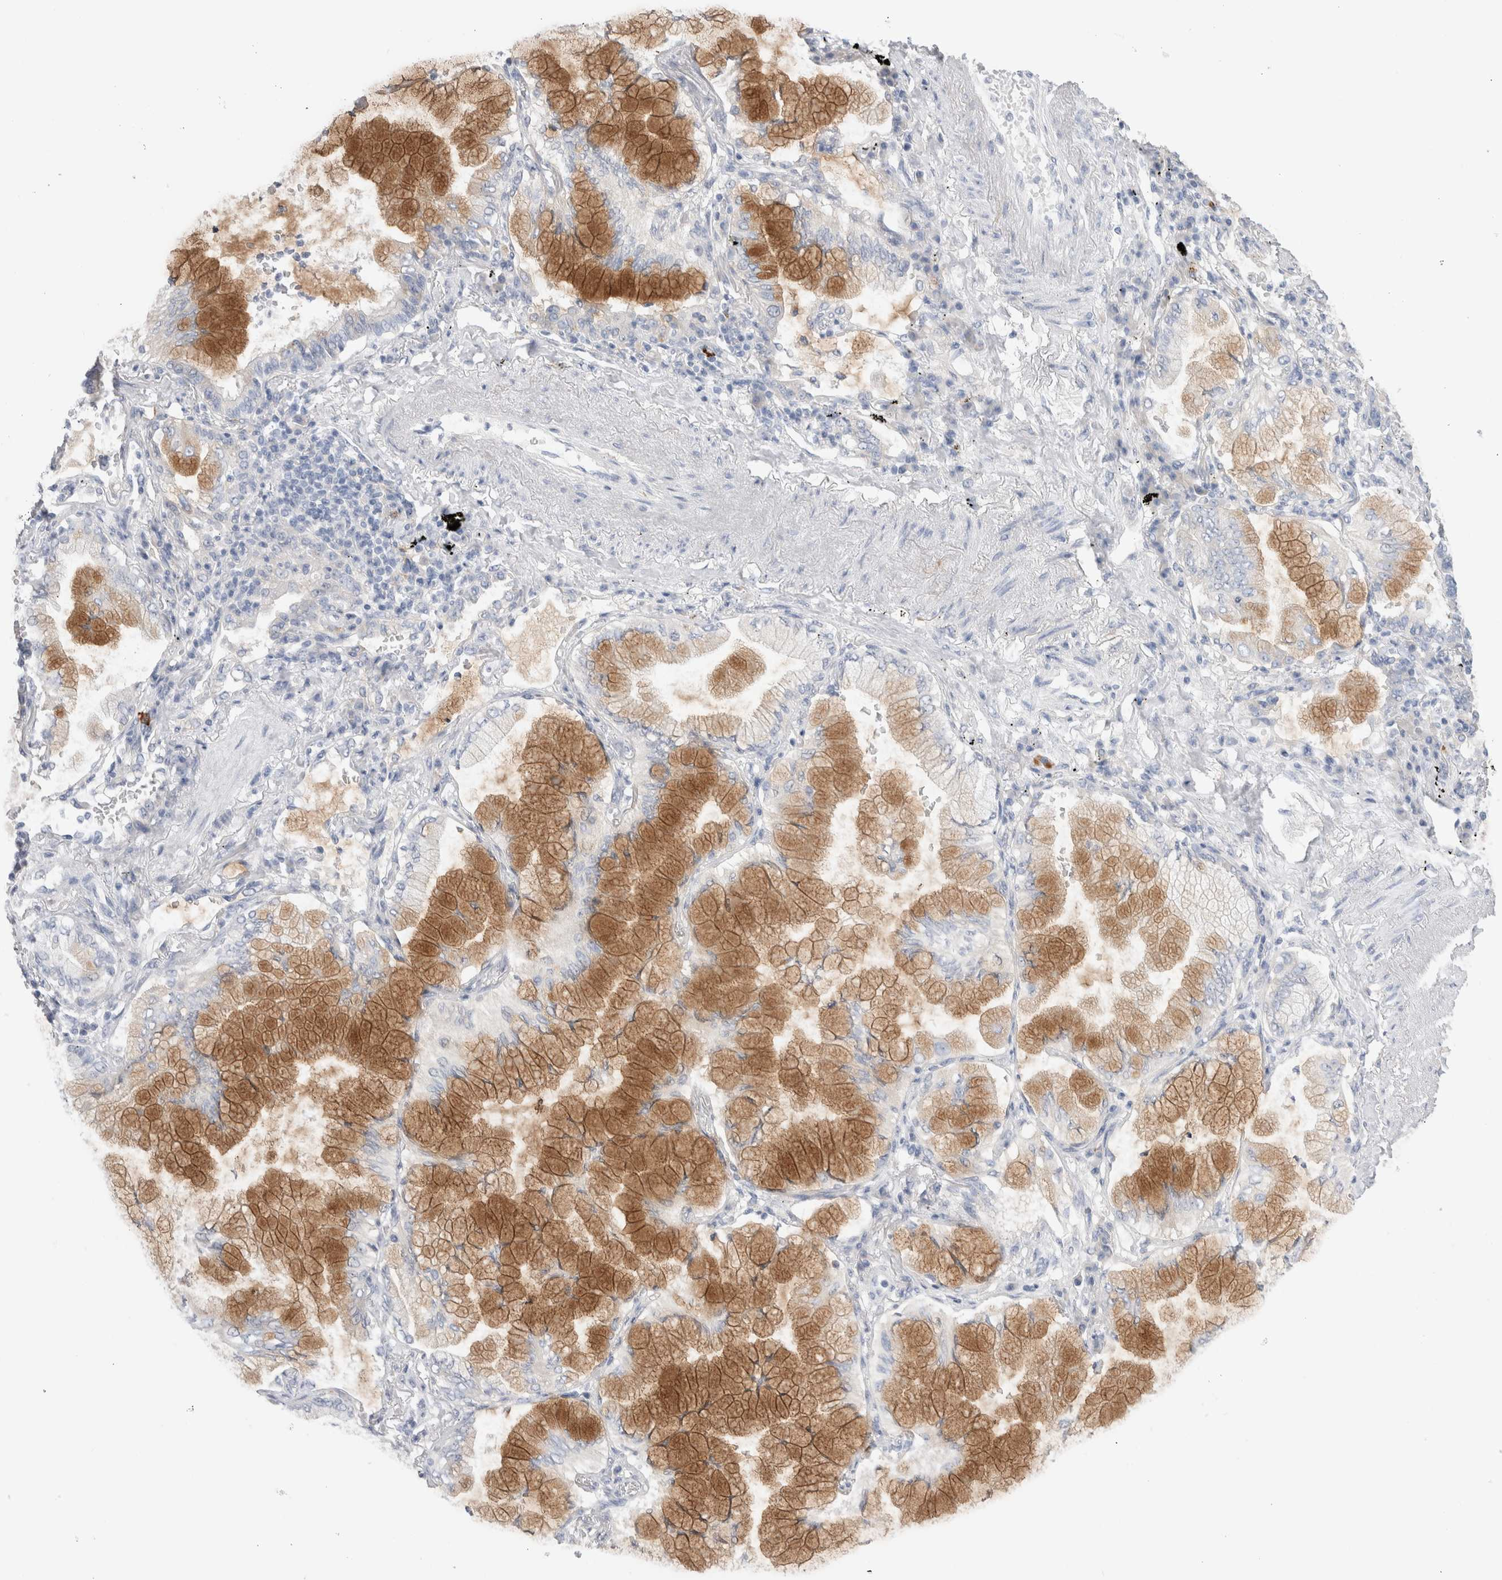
{"staining": {"intensity": "moderate", "quantity": "25%-75%", "location": "cytoplasmic/membranous"}, "tissue": "lung cancer", "cell_type": "Tumor cells", "image_type": "cancer", "snomed": [{"axis": "morphology", "description": "Adenocarcinoma, NOS"}, {"axis": "topography", "description": "Lung"}], "caption": "Tumor cells exhibit moderate cytoplasmic/membranous expression in about 25%-75% of cells in lung adenocarcinoma.", "gene": "RBM12B", "patient": {"sex": "female", "age": 70}}